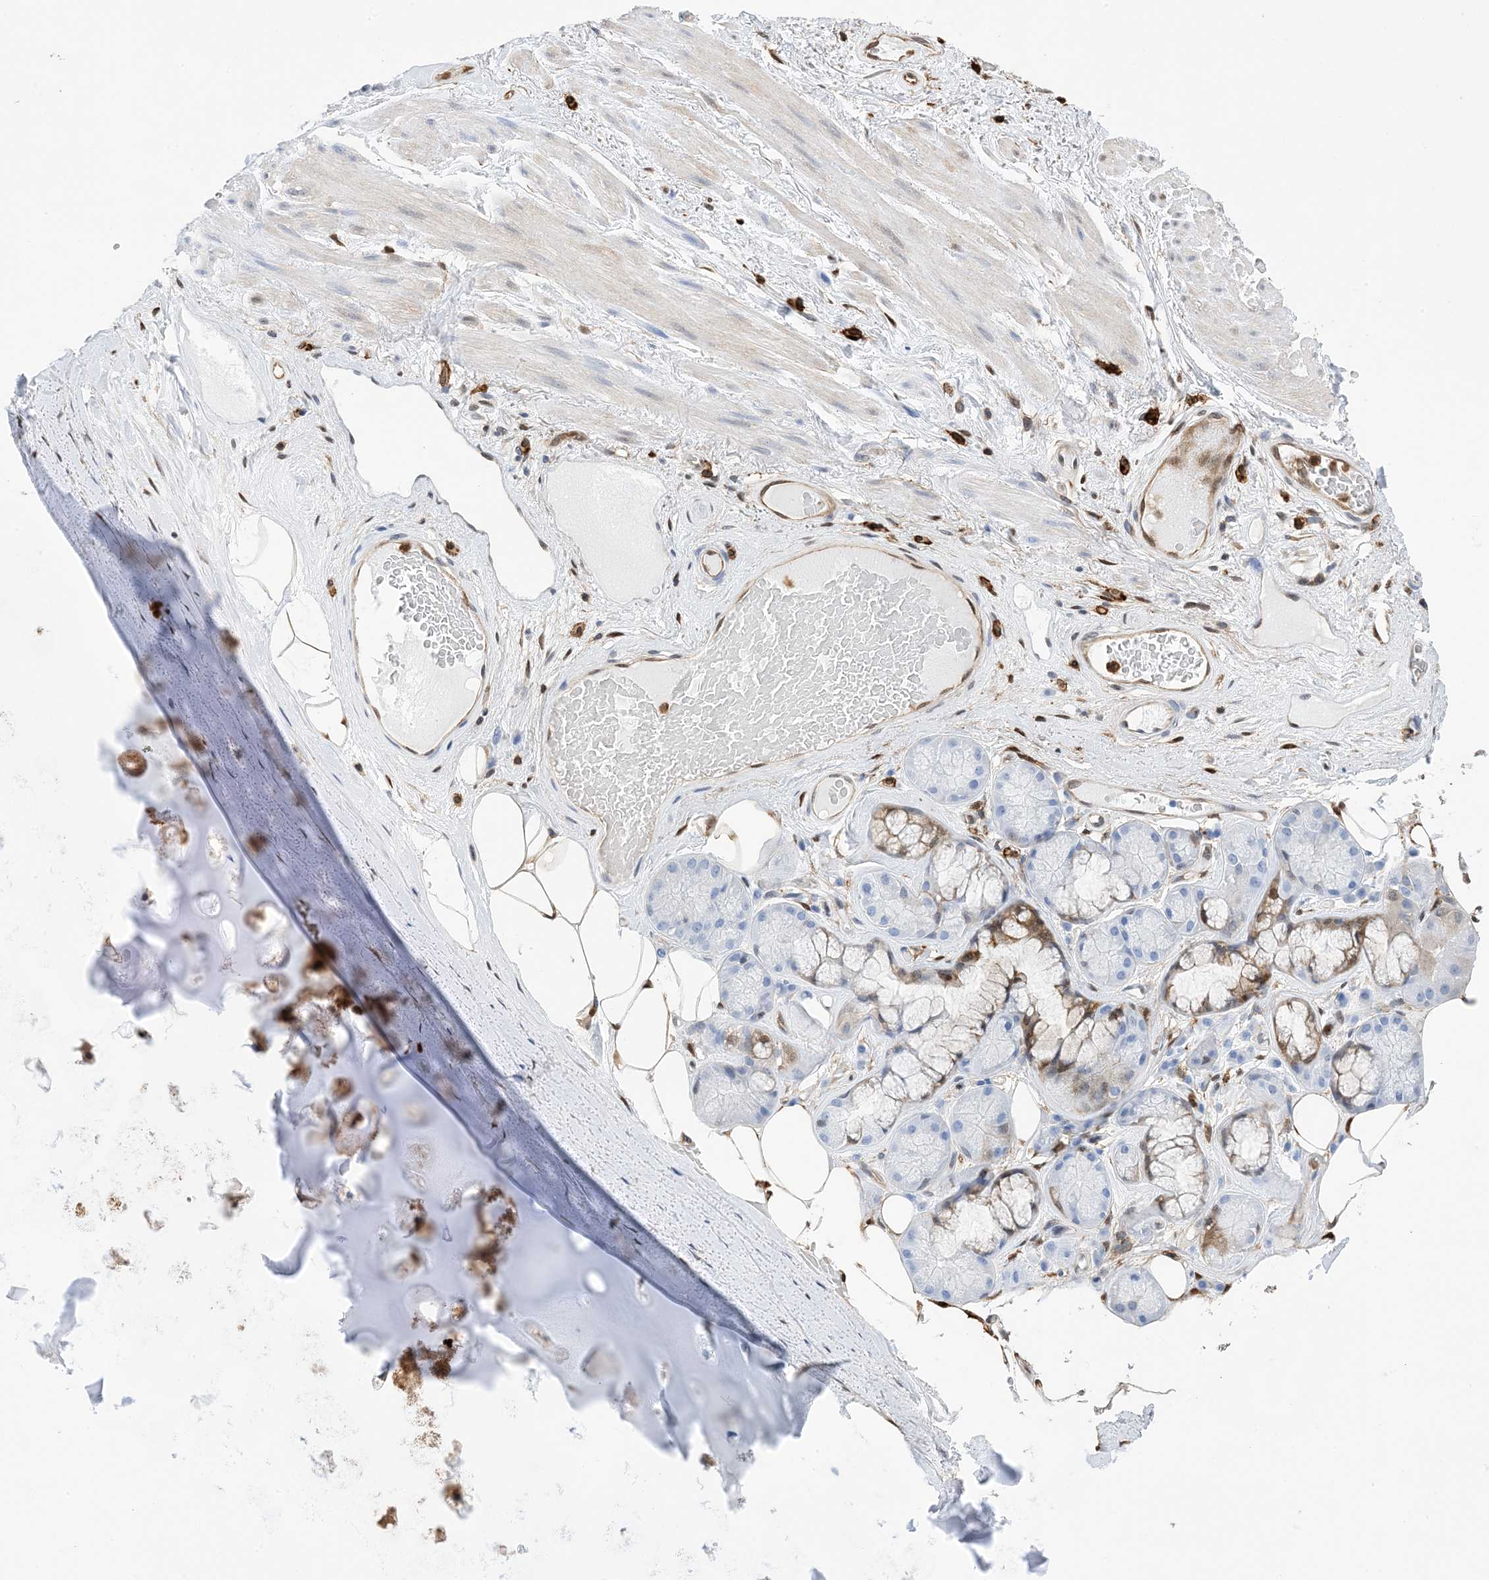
{"staining": {"intensity": "moderate", "quantity": ">75%", "location": "cytoplasmic/membranous,nuclear"}, "tissue": "adipose tissue", "cell_type": "Adipocytes", "image_type": "normal", "snomed": [{"axis": "morphology", "description": "Normal tissue, NOS"}, {"axis": "morphology", "description": "Squamous cell carcinoma, NOS"}, {"axis": "topography", "description": "Lymph node"}, {"axis": "topography", "description": "Bronchus"}, {"axis": "topography", "description": "Lung"}], "caption": "The micrograph demonstrates staining of benign adipose tissue, revealing moderate cytoplasmic/membranous,nuclear protein expression (brown color) within adipocytes.", "gene": "ANXA1", "patient": {"sex": "male", "age": 66}}